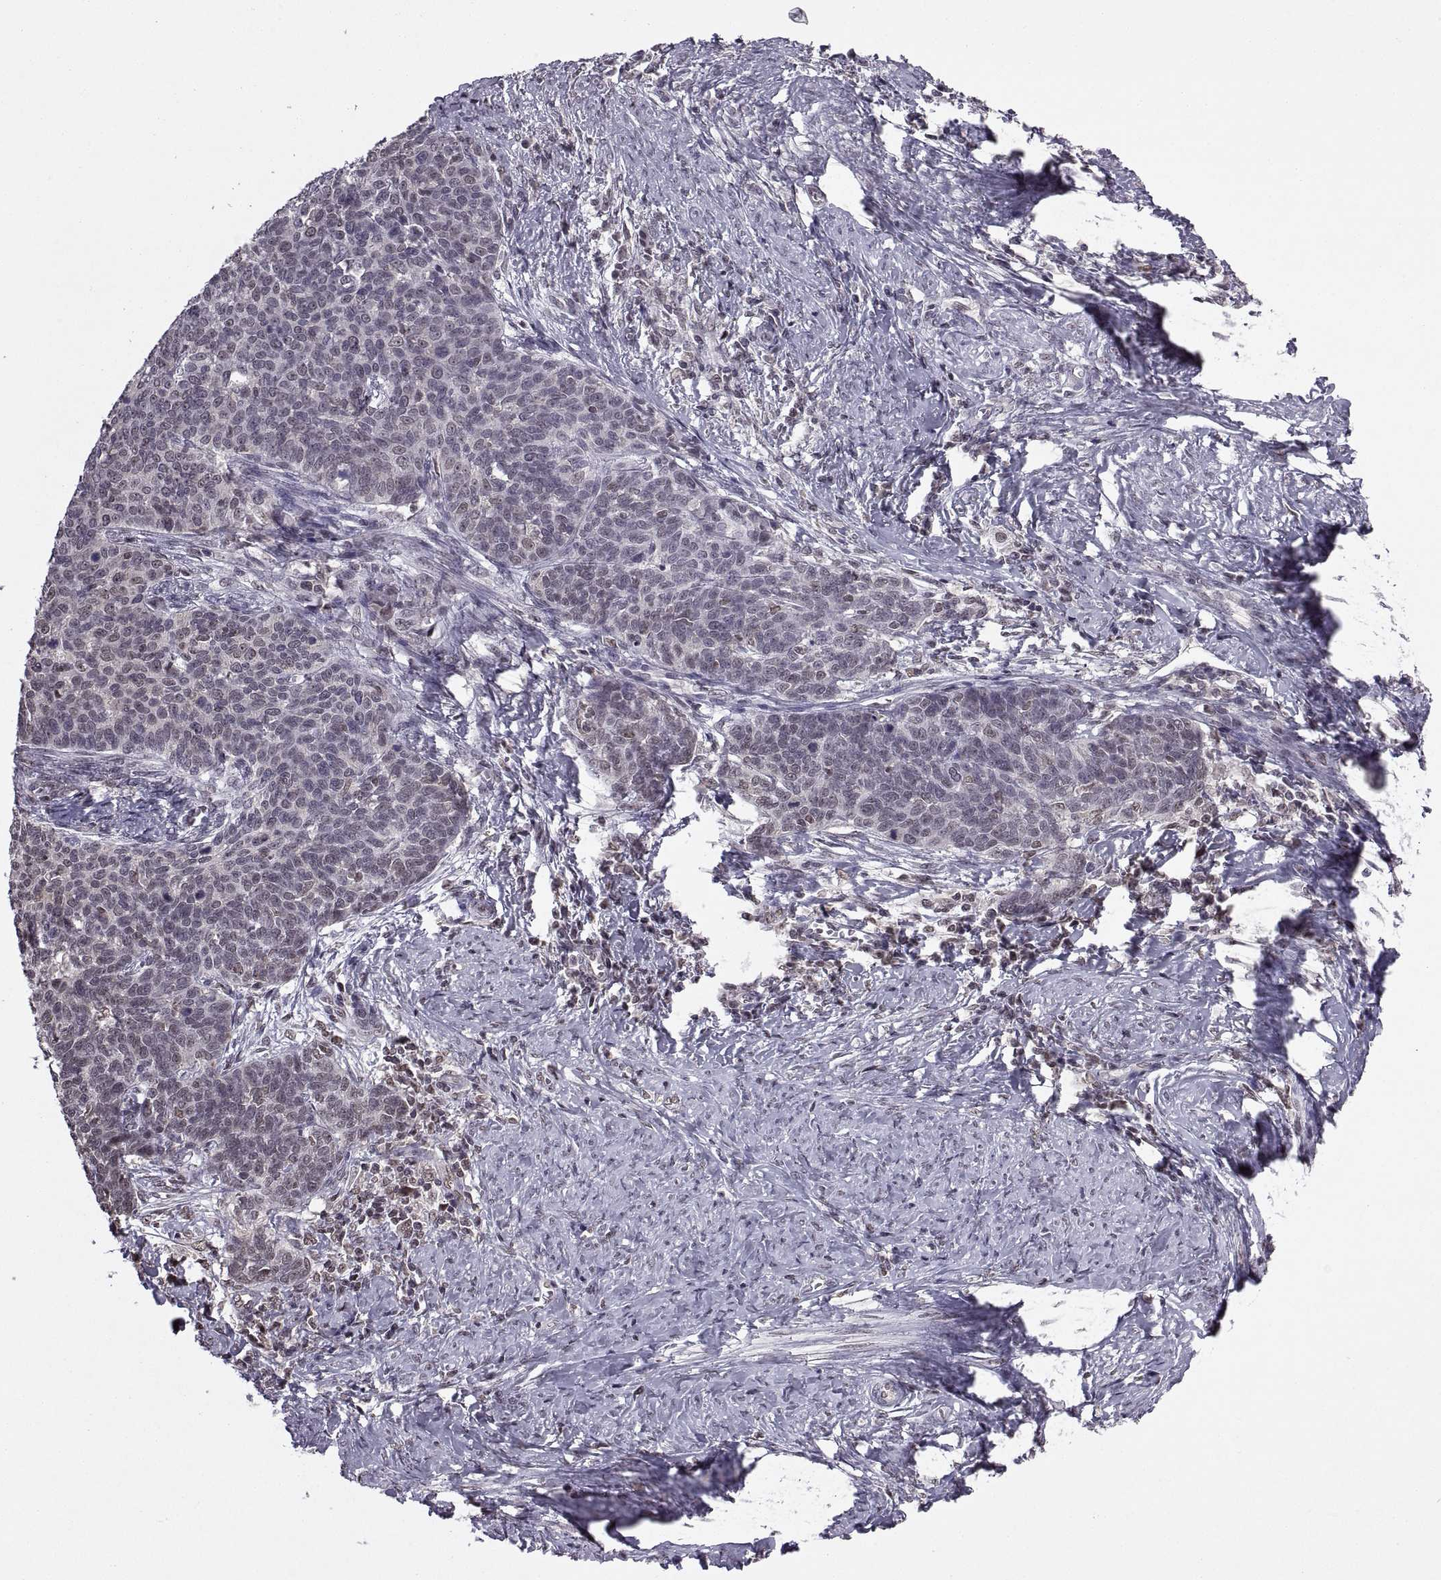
{"staining": {"intensity": "negative", "quantity": "none", "location": "none"}, "tissue": "cervical cancer", "cell_type": "Tumor cells", "image_type": "cancer", "snomed": [{"axis": "morphology", "description": "Squamous cell carcinoma, NOS"}, {"axis": "topography", "description": "Cervix"}], "caption": "This is an IHC histopathology image of human cervical cancer. There is no positivity in tumor cells.", "gene": "INTS3", "patient": {"sex": "female", "age": 39}}